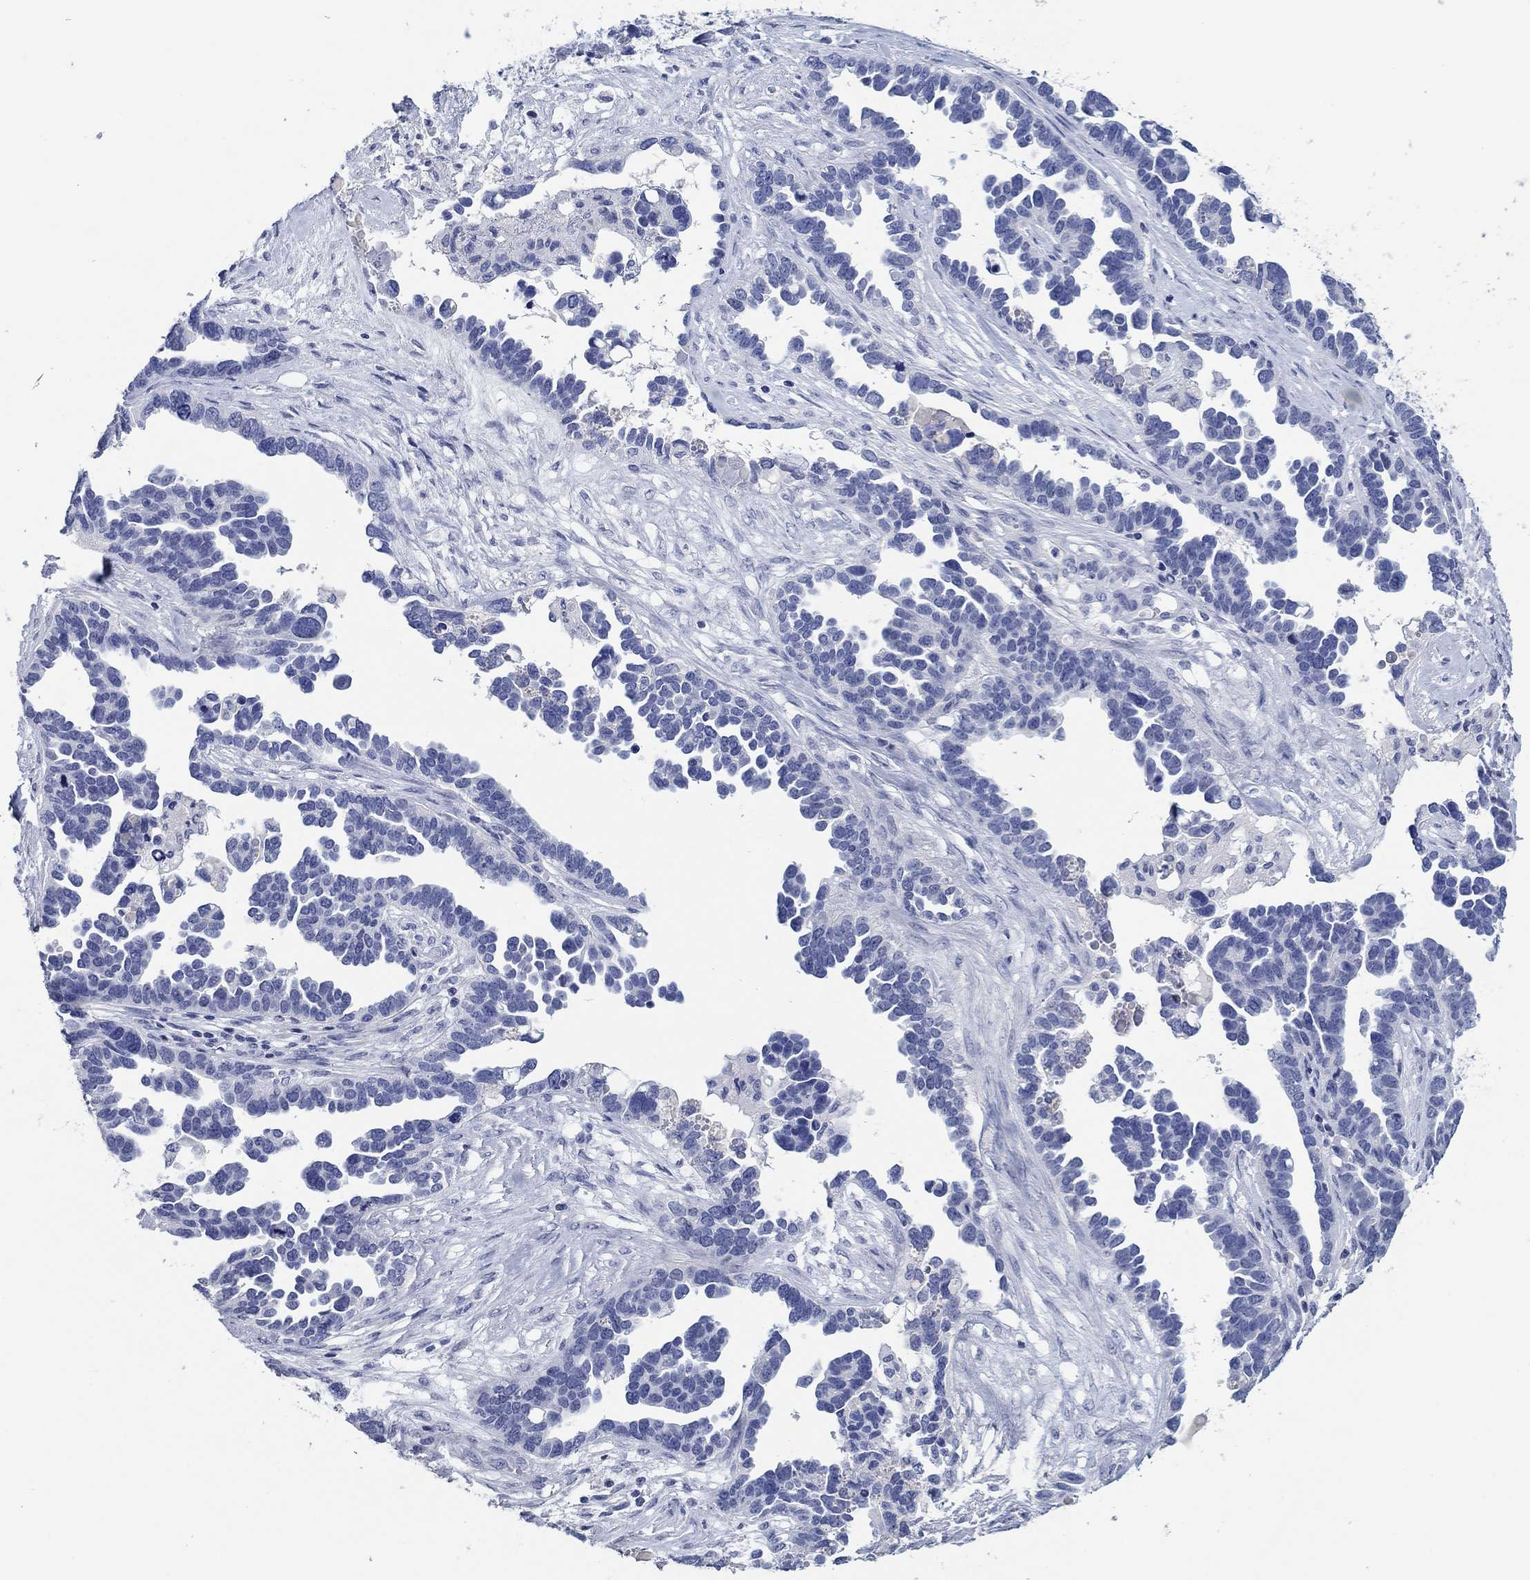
{"staining": {"intensity": "negative", "quantity": "none", "location": "none"}, "tissue": "ovarian cancer", "cell_type": "Tumor cells", "image_type": "cancer", "snomed": [{"axis": "morphology", "description": "Cystadenocarcinoma, serous, NOS"}, {"axis": "topography", "description": "Ovary"}], "caption": "Serous cystadenocarcinoma (ovarian) was stained to show a protein in brown. There is no significant expression in tumor cells. The staining was performed using DAB (3,3'-diaminobenzidine) to visualize the protein expression in brown, while the nuclei were stained in blue with hematoxylin (Magnification: 20x).", "gene": "POU5F1", "patient": {"sex": "female", "age": 54}}